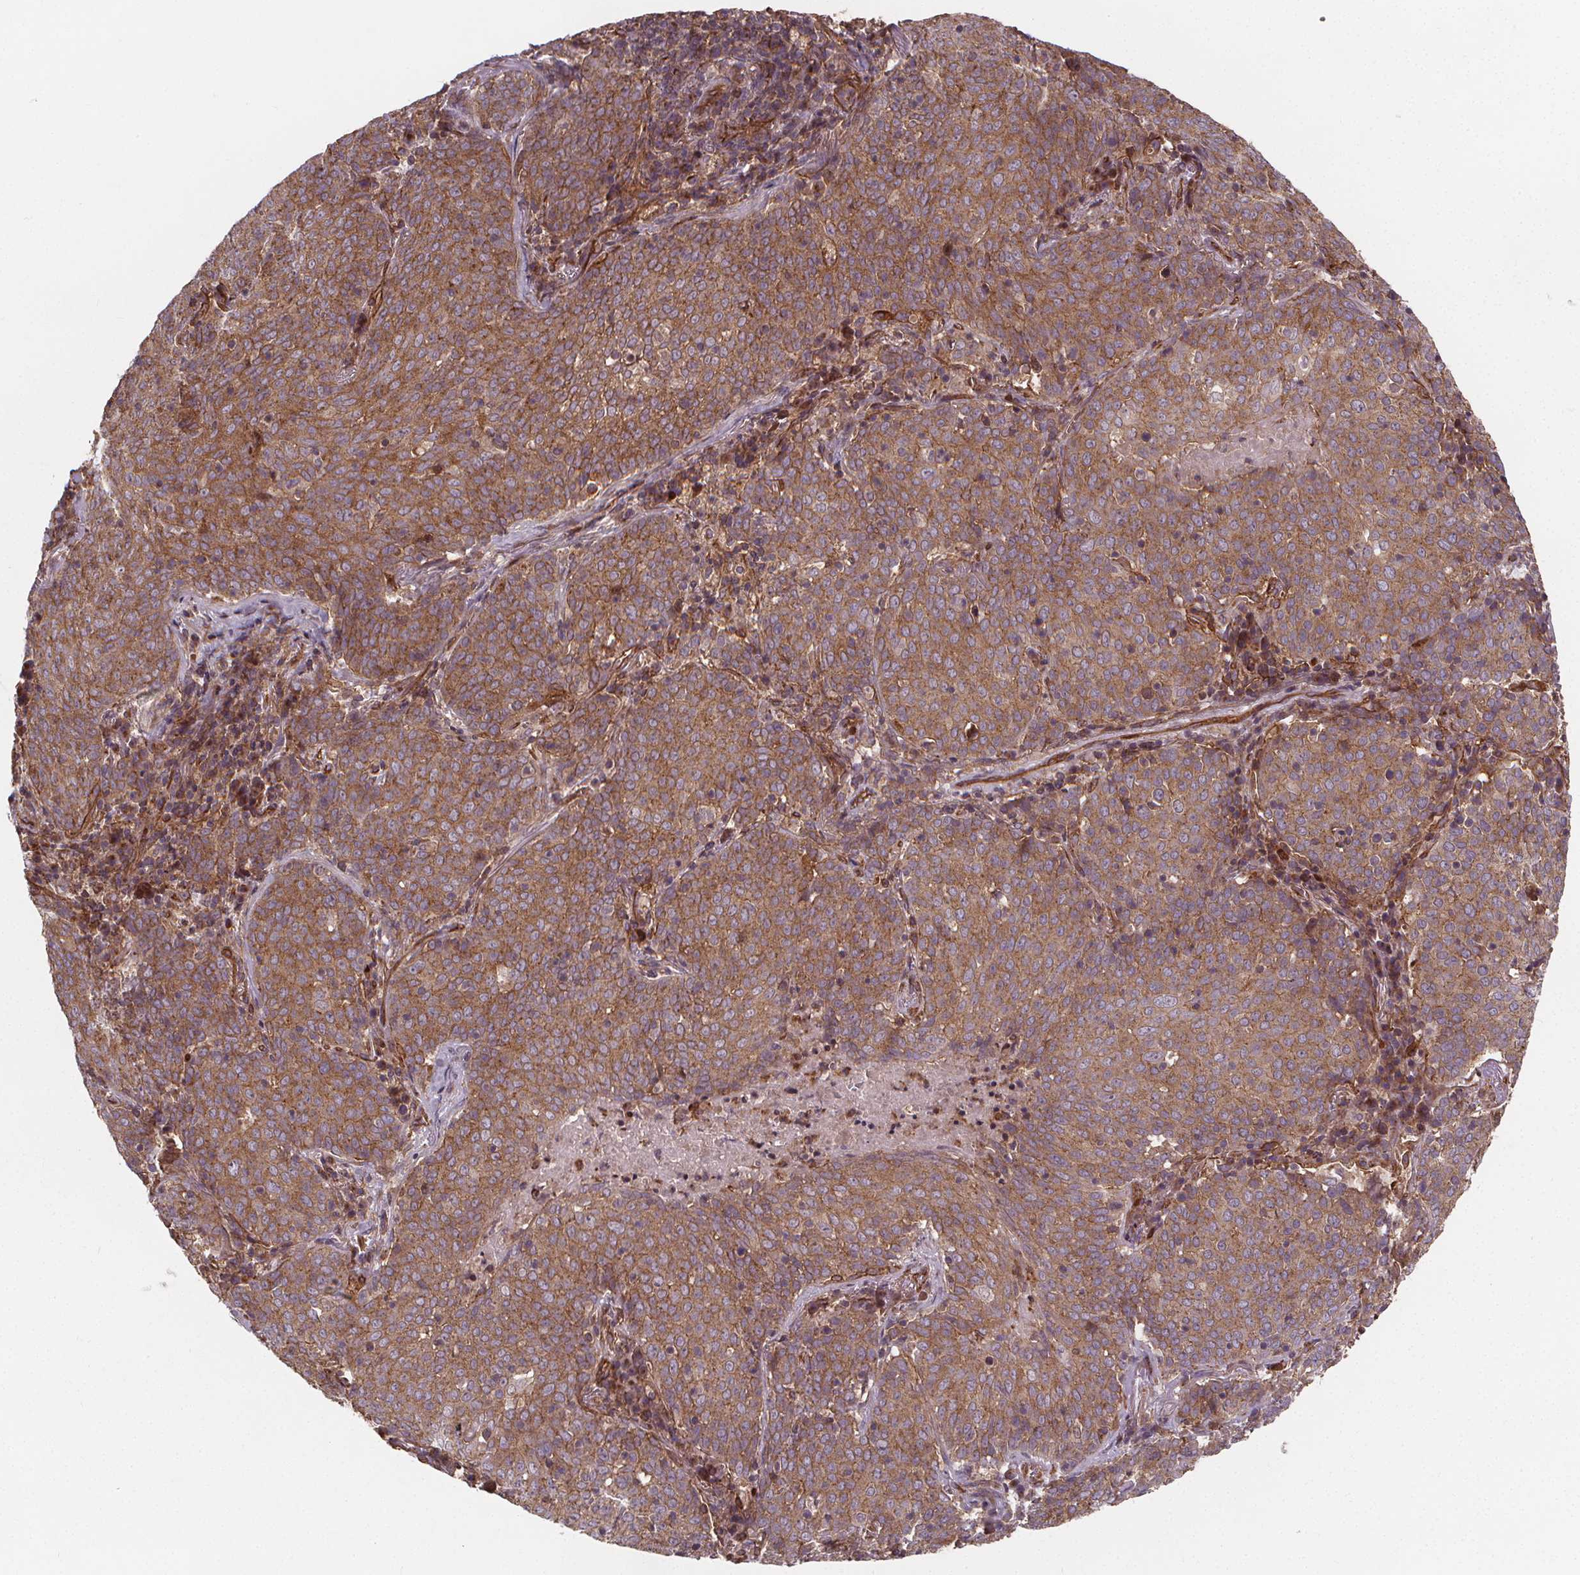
{"staining": {"intensity": "moderate", "quantity": ">75%", "location": "cytoplasmic/membranous"}, "tissue": "lung cancer", "cell_type": "Tumor cells", "image_type": "cancer", "snomed": [{"axis": "morphology", "description": "Squamous cell carcinoma, NOS"}, {"axis": "topography", "description": "Lung"}], "caption": "Human lung squamous cell carcinoma stained with a brown dye reveals moderate cytoplasmic/membranous positive expression in approximately >75% of tumor cells.", "gene": "CLINT1", "patient": {"sex": "male", "age": 82}}